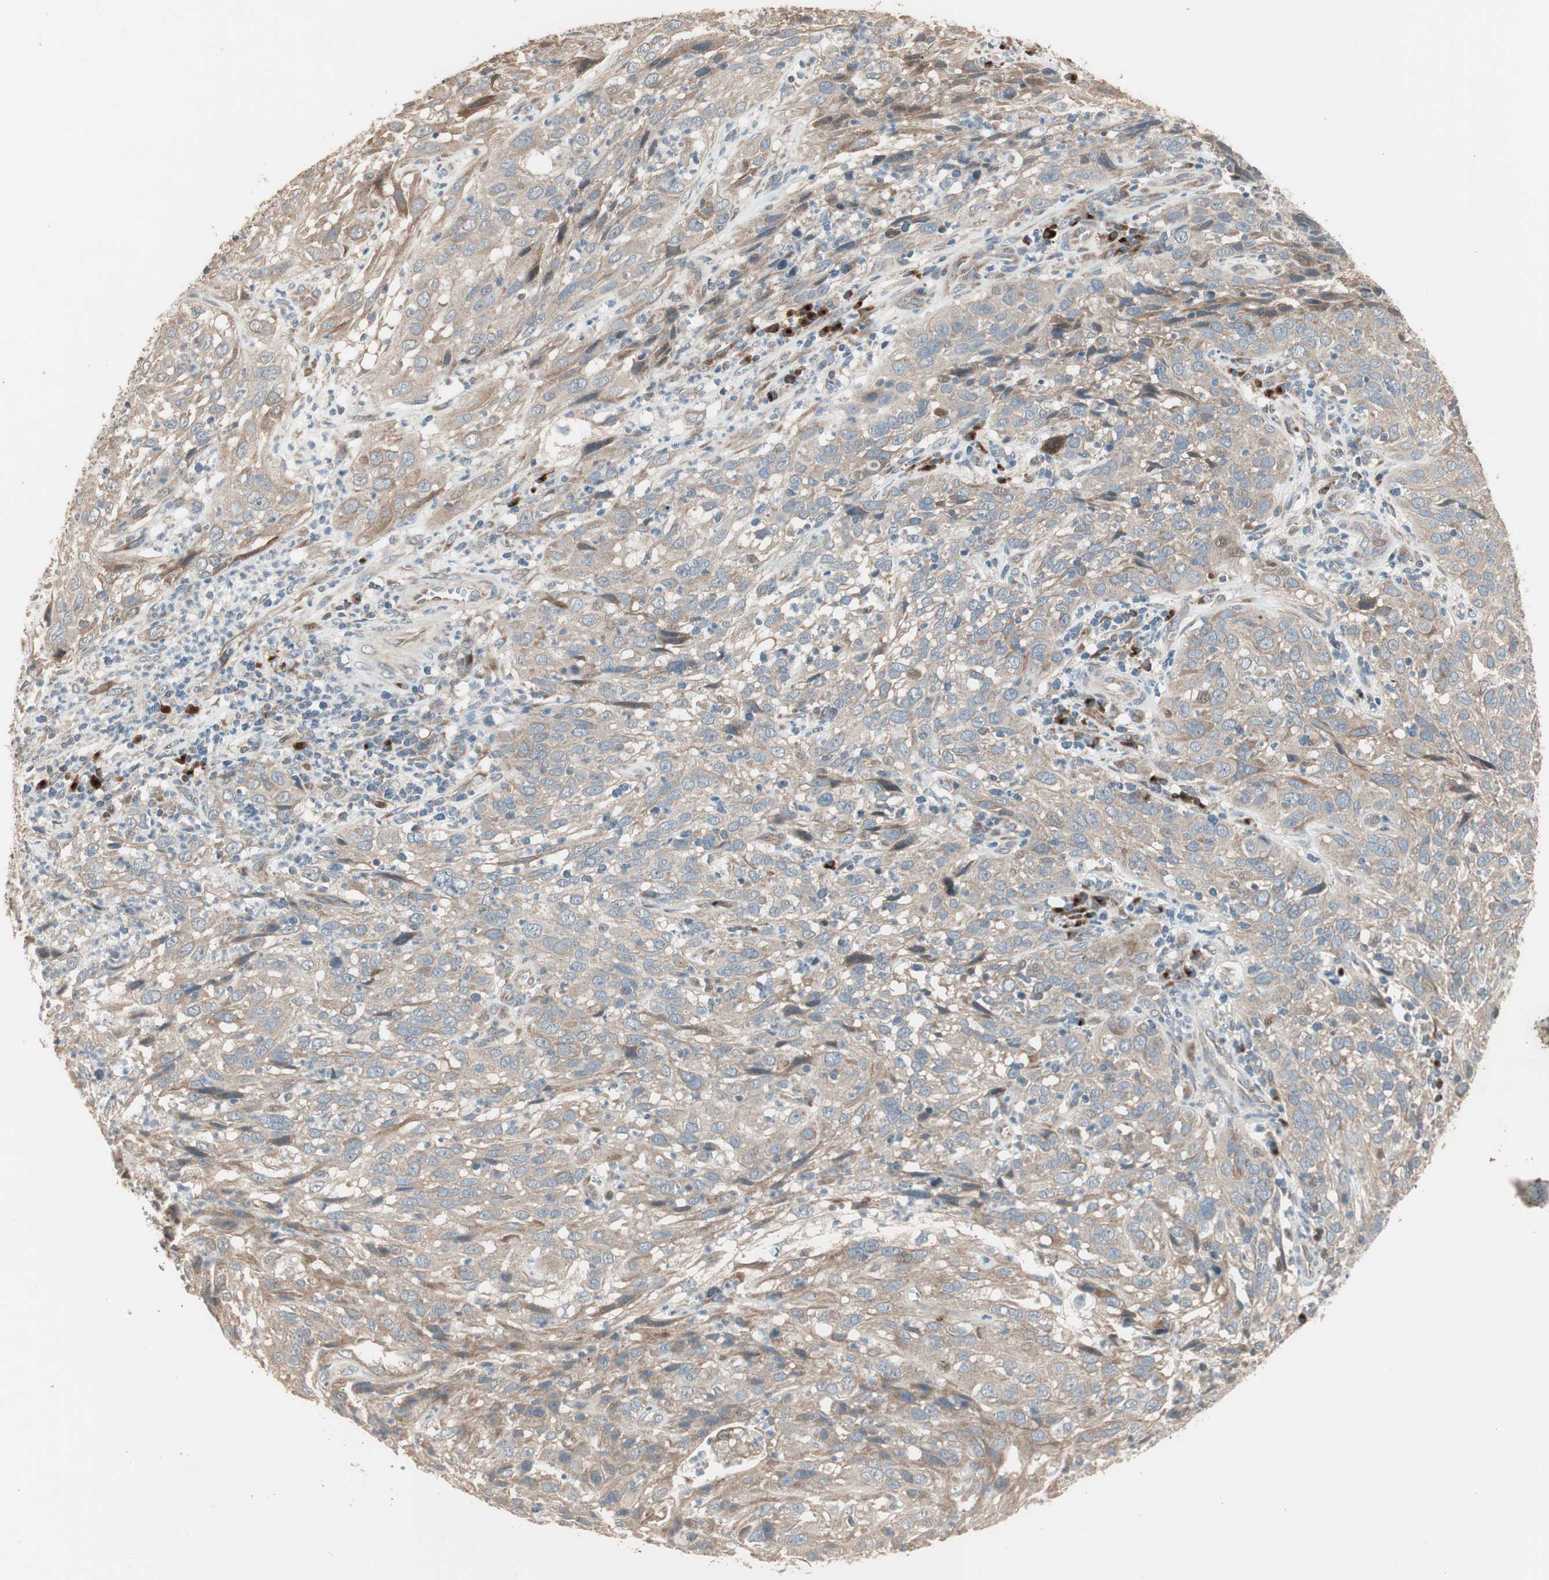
{"staining": {"intensity": "moderate", "quantity": ">75%", "location": "cytoplasmic/membranous"}, "tissue": "cervical cancer", "cell_type": "Tumor cells", "image_type": "cancer", "snomed": [{"axis": "morphology", "description": "Squamous cell carcinoma, NOS"}, {"axis": "topography", "description": "Cervix"}], "caption": "Cervical cancer (squamous cell carcinoma) tissue exhibits moderate cytoplasmic/membranous positivity in about >75% of tumor cells, visualized by immunohistochemistry. Immunohistochemistry stains the protein in brown and the nuclei are stained blue.", "gene": "RARRES1", "patient": {"sex": "female", "age": 32}}